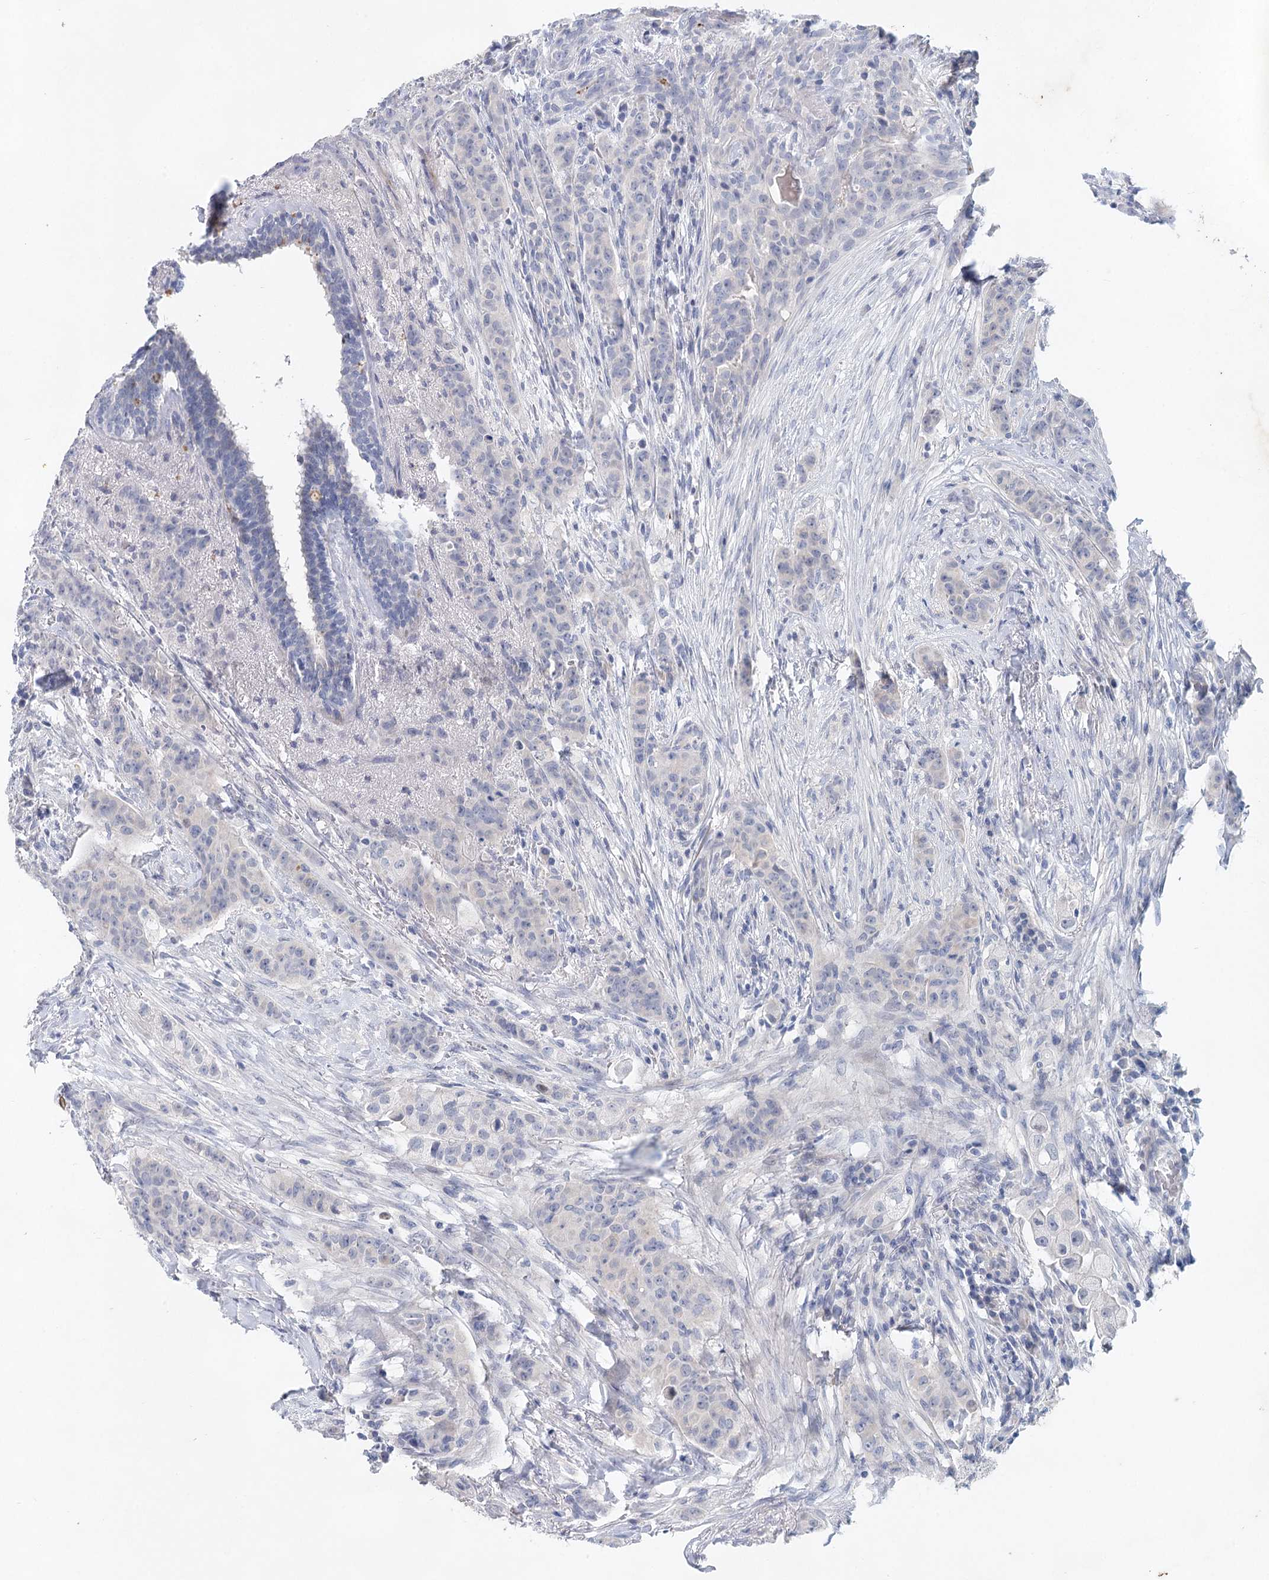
{"staining": {"intensity": "negative", "quantity": "none", "location": "none"}, "tissue": "breast cancer", "cell_type": "Tumor cells", "image_type": "cancer", "snomed": [{"axis": "morphology", "description": "Duct carcinoma"}, {"axis": "topography", "description": "Breast"}], "caption": "High power microscopy histopathology image of an immunohistochemistry (IHC) image of breast invasive ductal carcinoma, revealing no significant positivity in tumor cells.", "gene": "SLC19A3", "patient": {"sex": "female", "age": 40}}